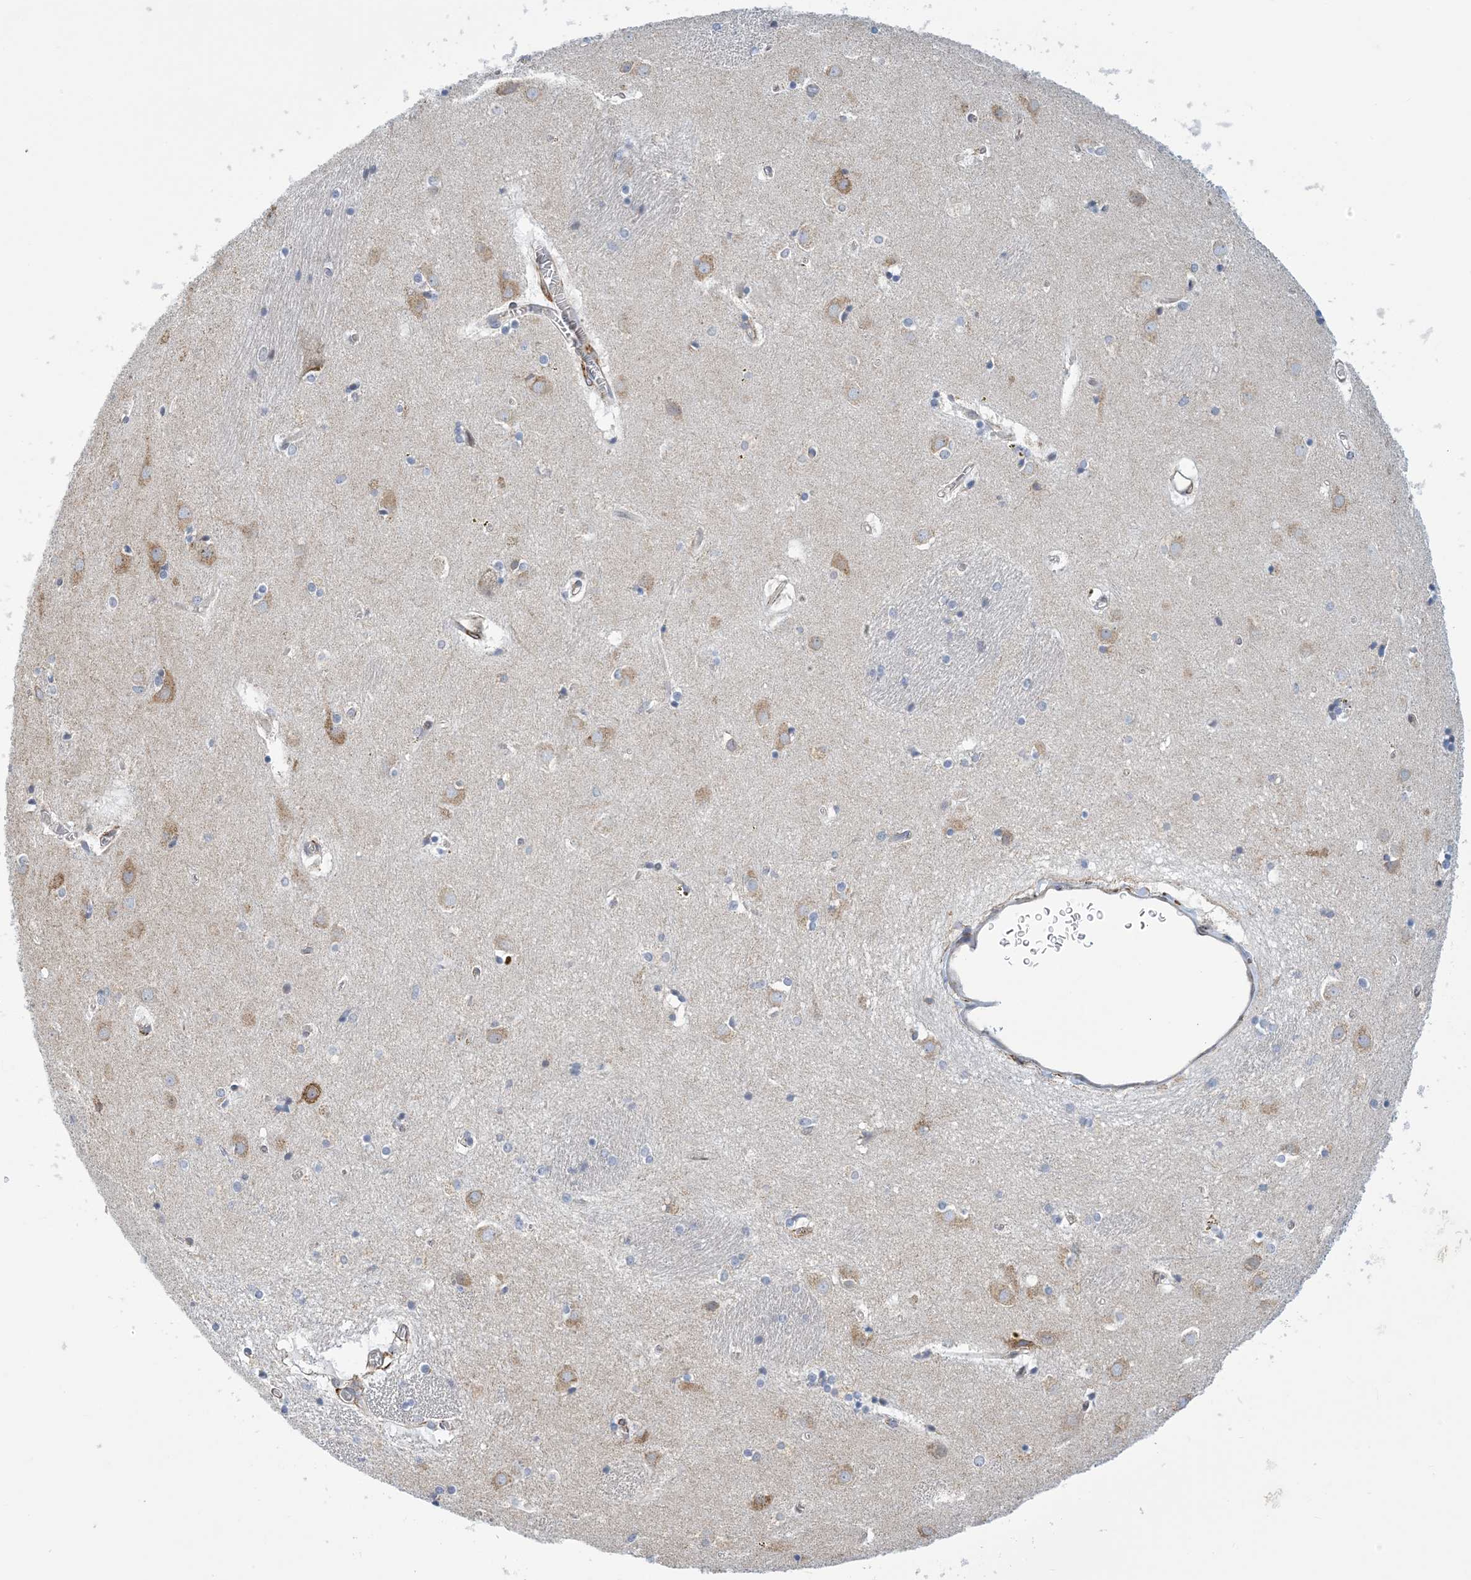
{"staining": {"intensity": "weak", "quantity": "<25%", "location": "cytoplasmic/membranous"}, "tissue": "caudate", "cell_type": "Glial cells", "image_type": "normal", "snomed": [{"axis": "morphology", "description": "Normal tissue, NOS"}, {"axis": "topography", "description": "Lateral ventricle wall"}], "caption": "IHC of unremarkable human caudate reveals no positivity in glial cells. (DAB (3,3'-diaminobenzidine) immunohistochemistry (IHC), high magnification).", "gene": "CCDC14", "patient": {"sex": "male", "age": 70}}